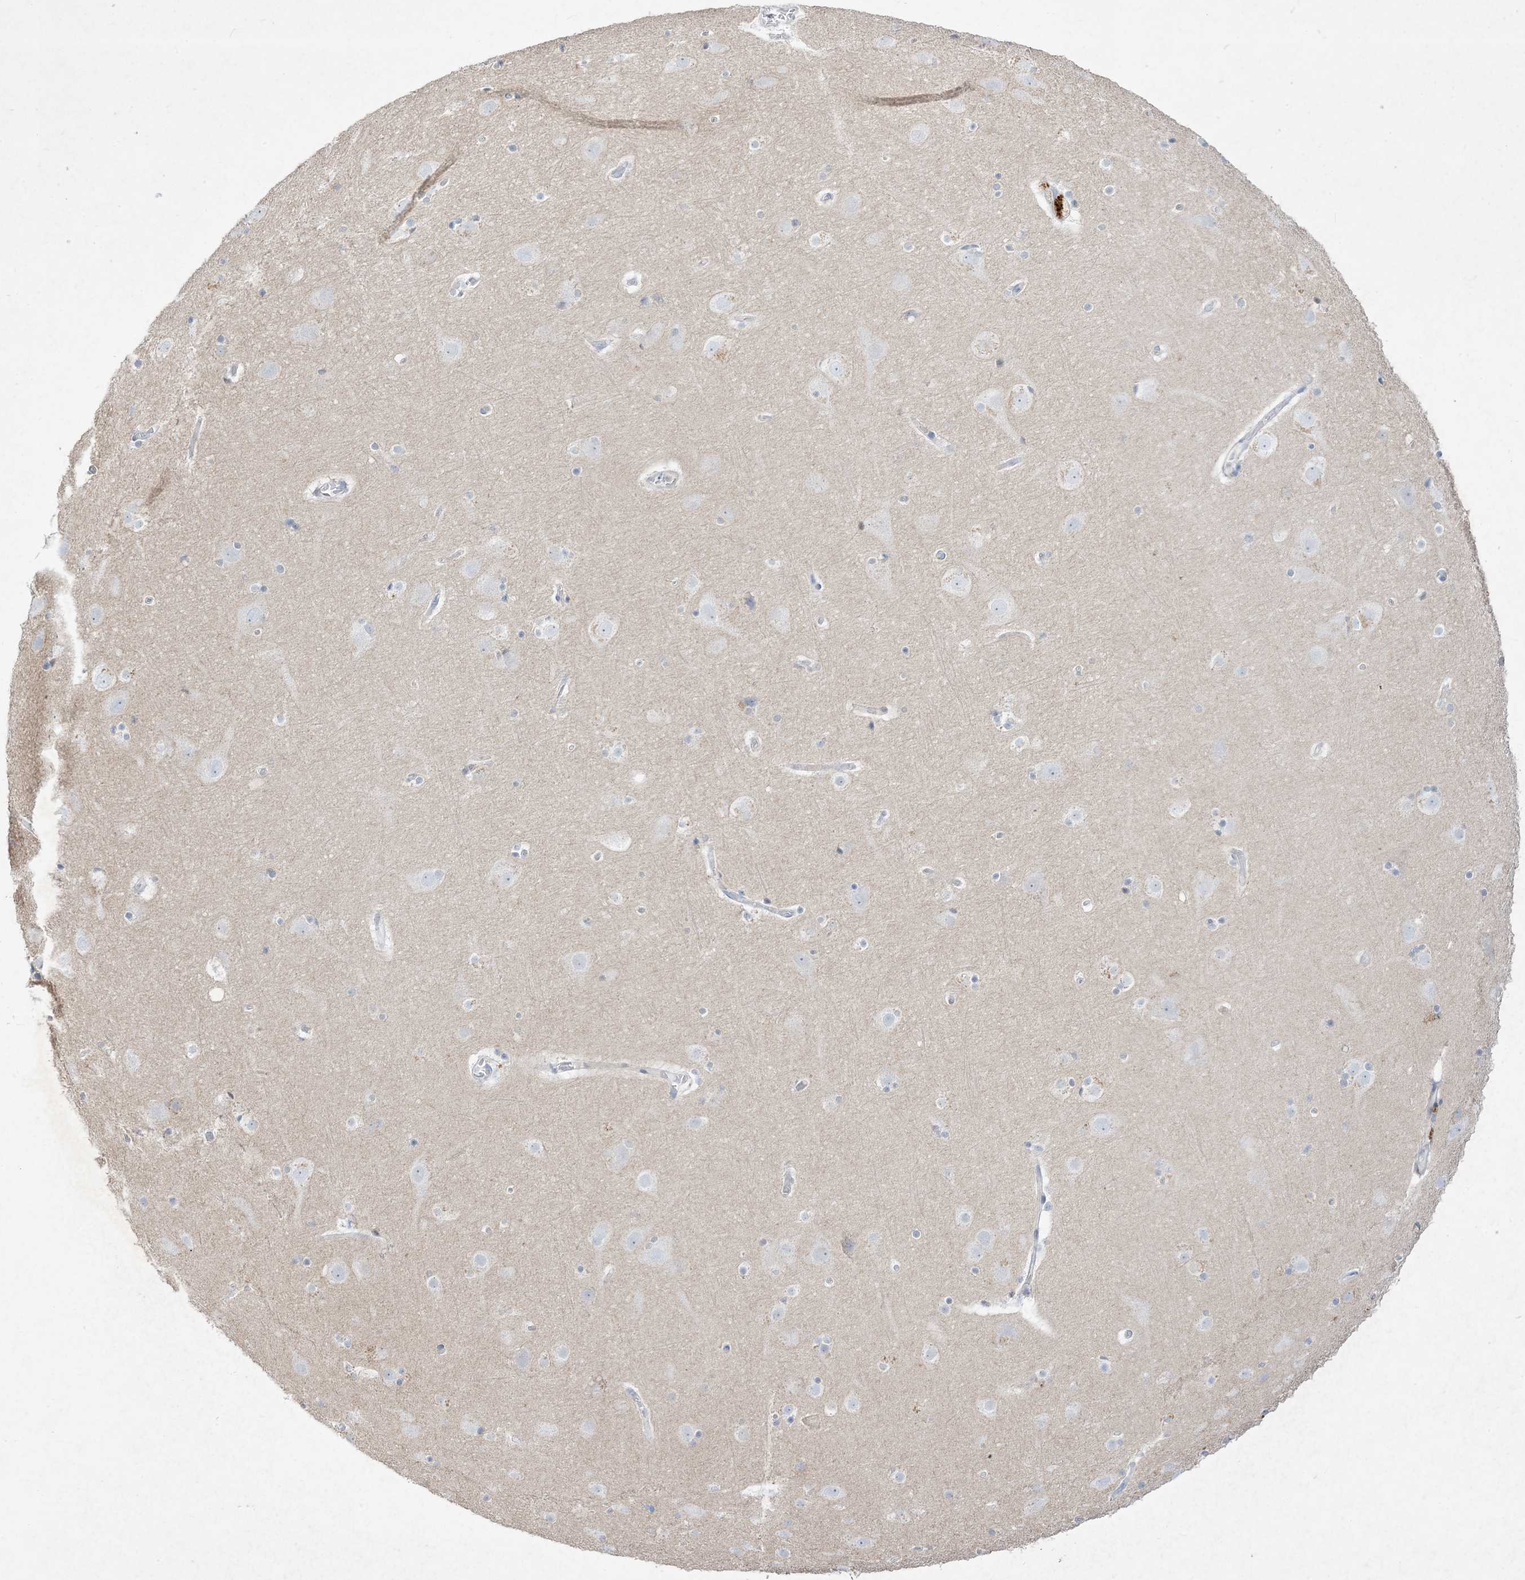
{"staining": {"intensity": "negative", "quantity": "none", "location": "none"}, "tissue": "cerebral cortex", "cell_type": "Endothelial cells", "image_type": "normal", "snomed": [{"axis": "morphology", "description": "Normal tissue, NOS"}, {"axis": "topography", "description": "Cerebral cortex"}], "caption": "Human cerebral cortex stained for a protein using IHC displays no positivity in endothelial cells.", "gene": "LOXL3", "patient": {"sex": "male", "age": 57}}